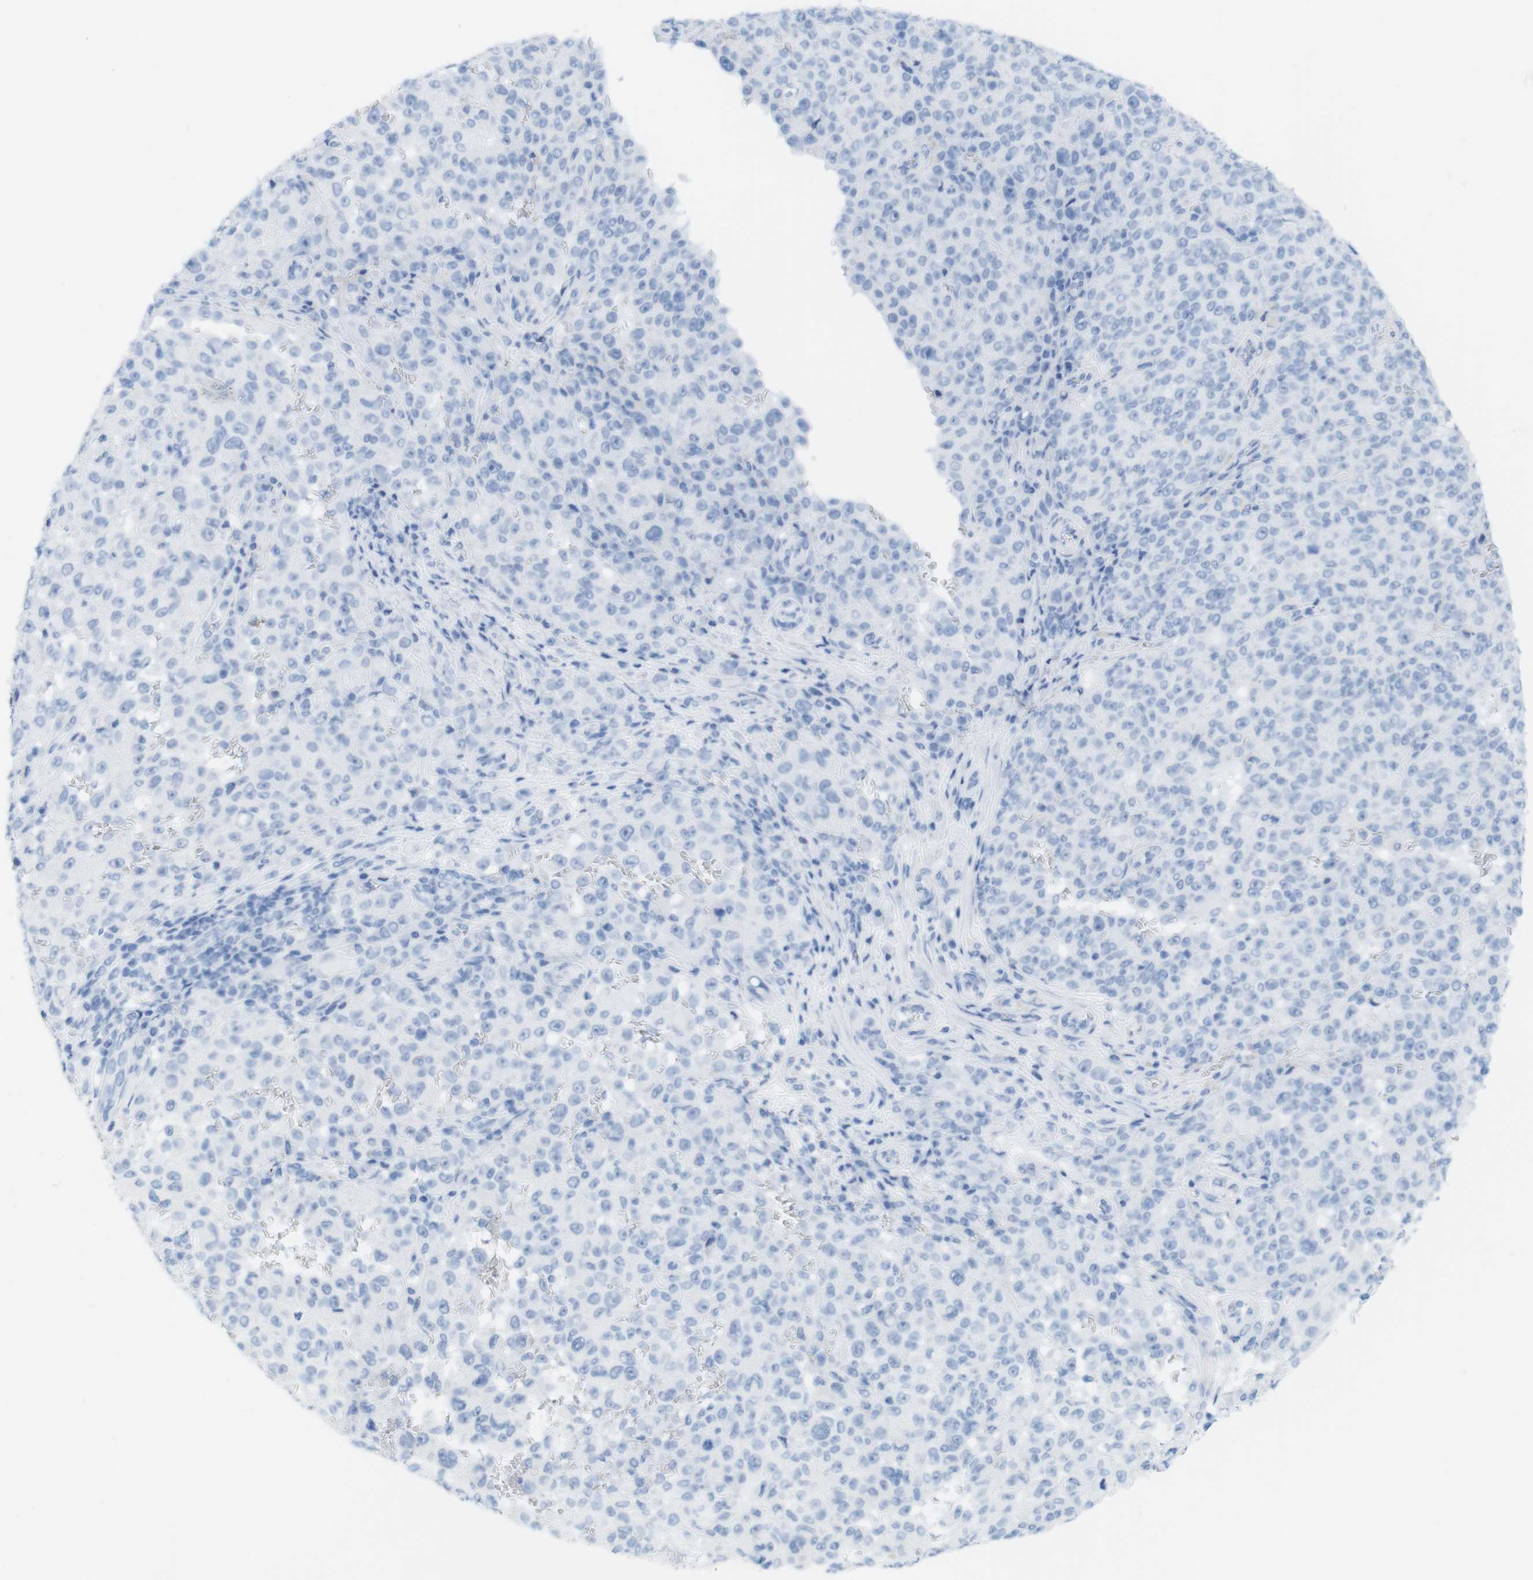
{"staining": {"intensity": "negative", "quantity": "none", "location": "none"}, "tissue": "melanoma", "cell_type": "Tumor cells", "image_type": "cancer", "snomed": [{"axis": "morphology", "description": "Malignant melanoma, NOS"}, {"axis": "topography", "description": "Skin"}], "caption": "Image shows no significant protein staining in tumor cells of melanoma.", "gene": "MYH7", "patient": {"sex": "female", "age": 82}}